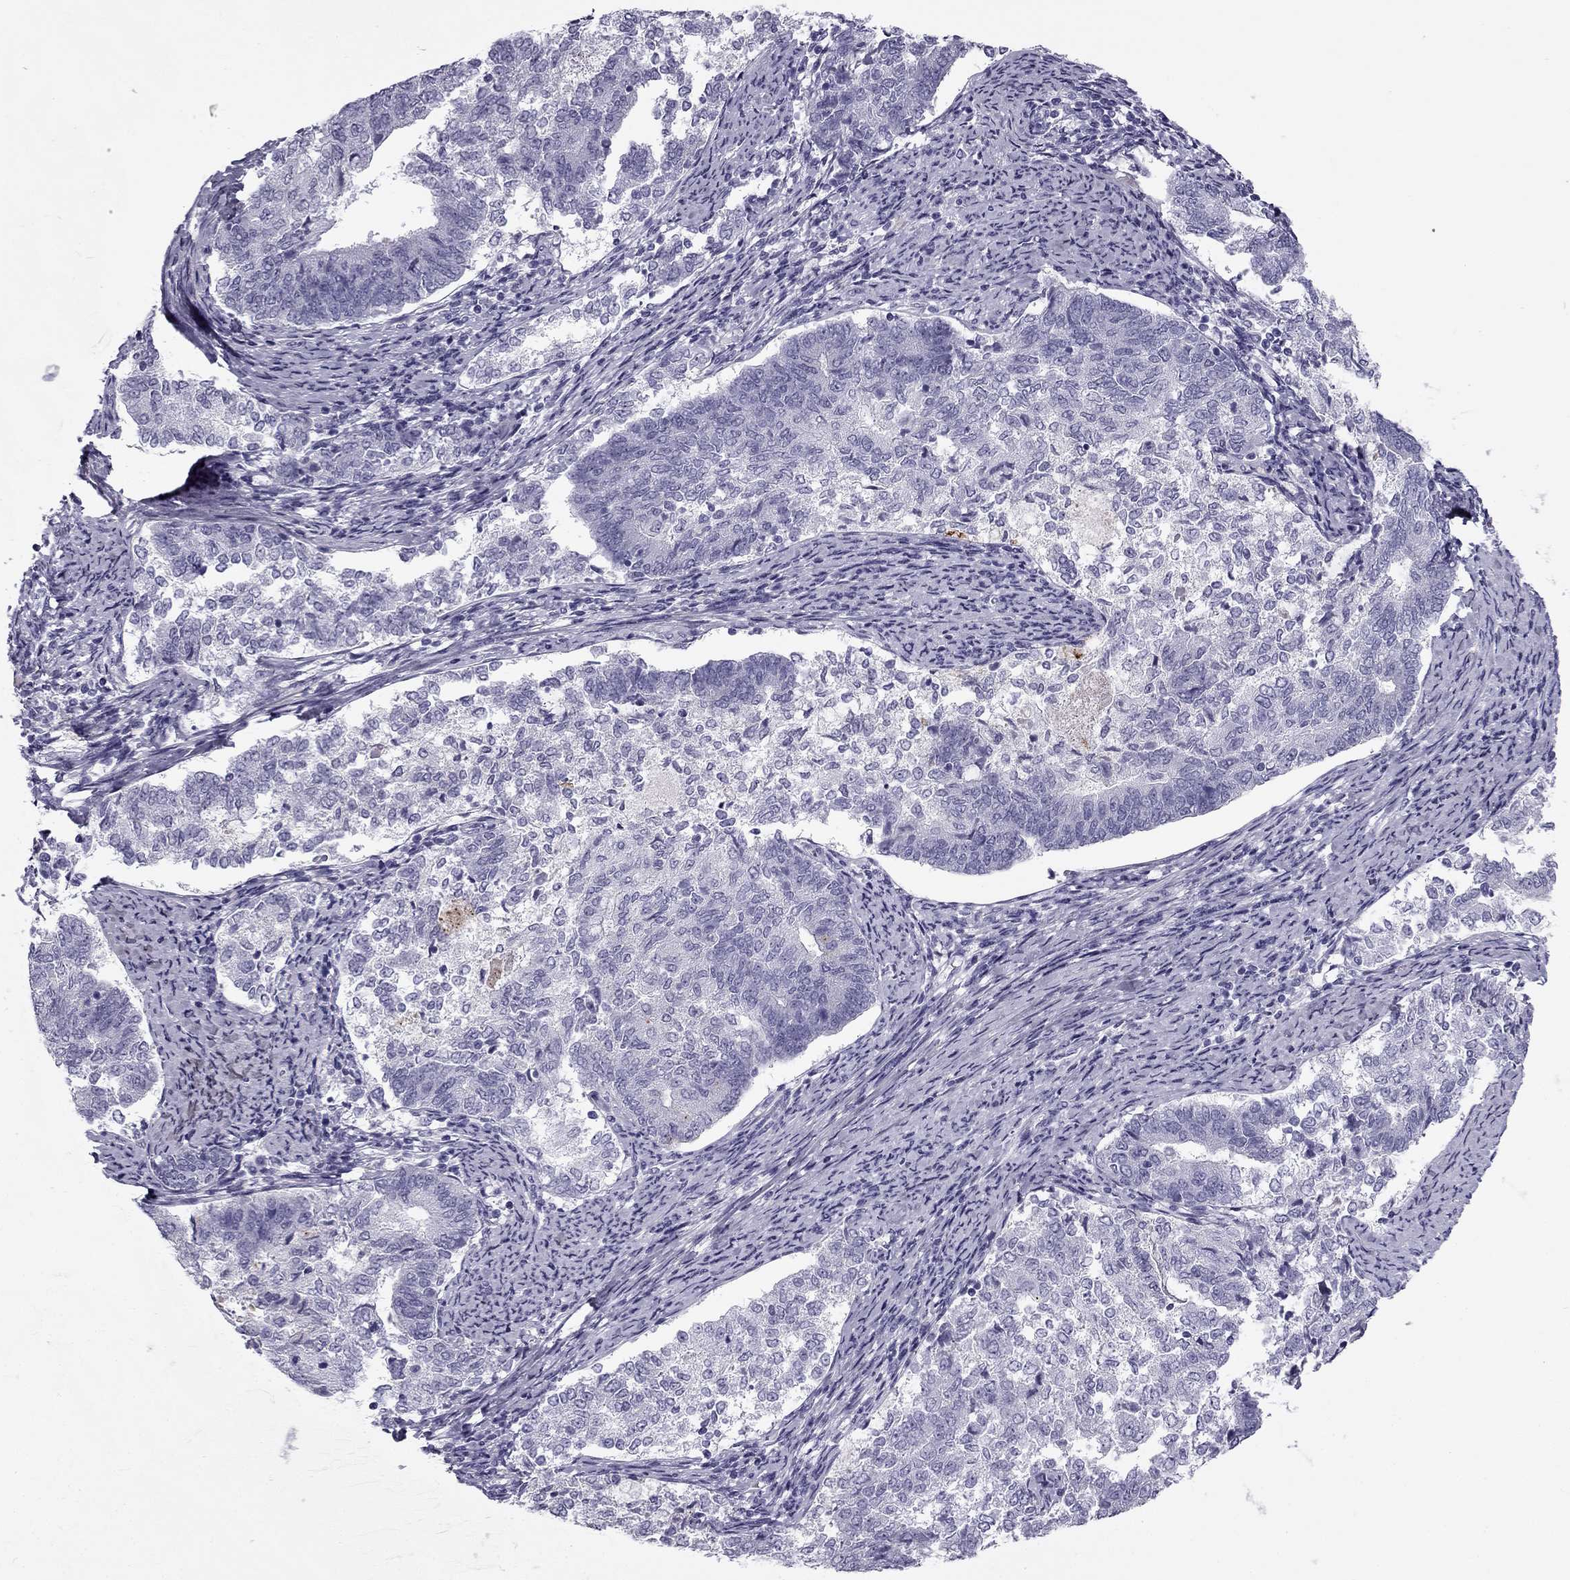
{"staining": {"intensity": "negative", "quantity": "none", "location": "none"}, "tissue": "endometrial cancer", "cell_type": "Tumor cells", "image_type": "cancer", "snomed": [{"axis": "morphology", "description": "Adenocarcinoma, NOS"}, {"axis": "topography", "description": "Endometrium"}], "caption": "DAB immunohistochemical staining of human endometrial cancer (adenocarcinoma) reveals no significant expression in tumor cells.", "gene": "MC5R", "patient": {"sex": "female", "age": 65}}